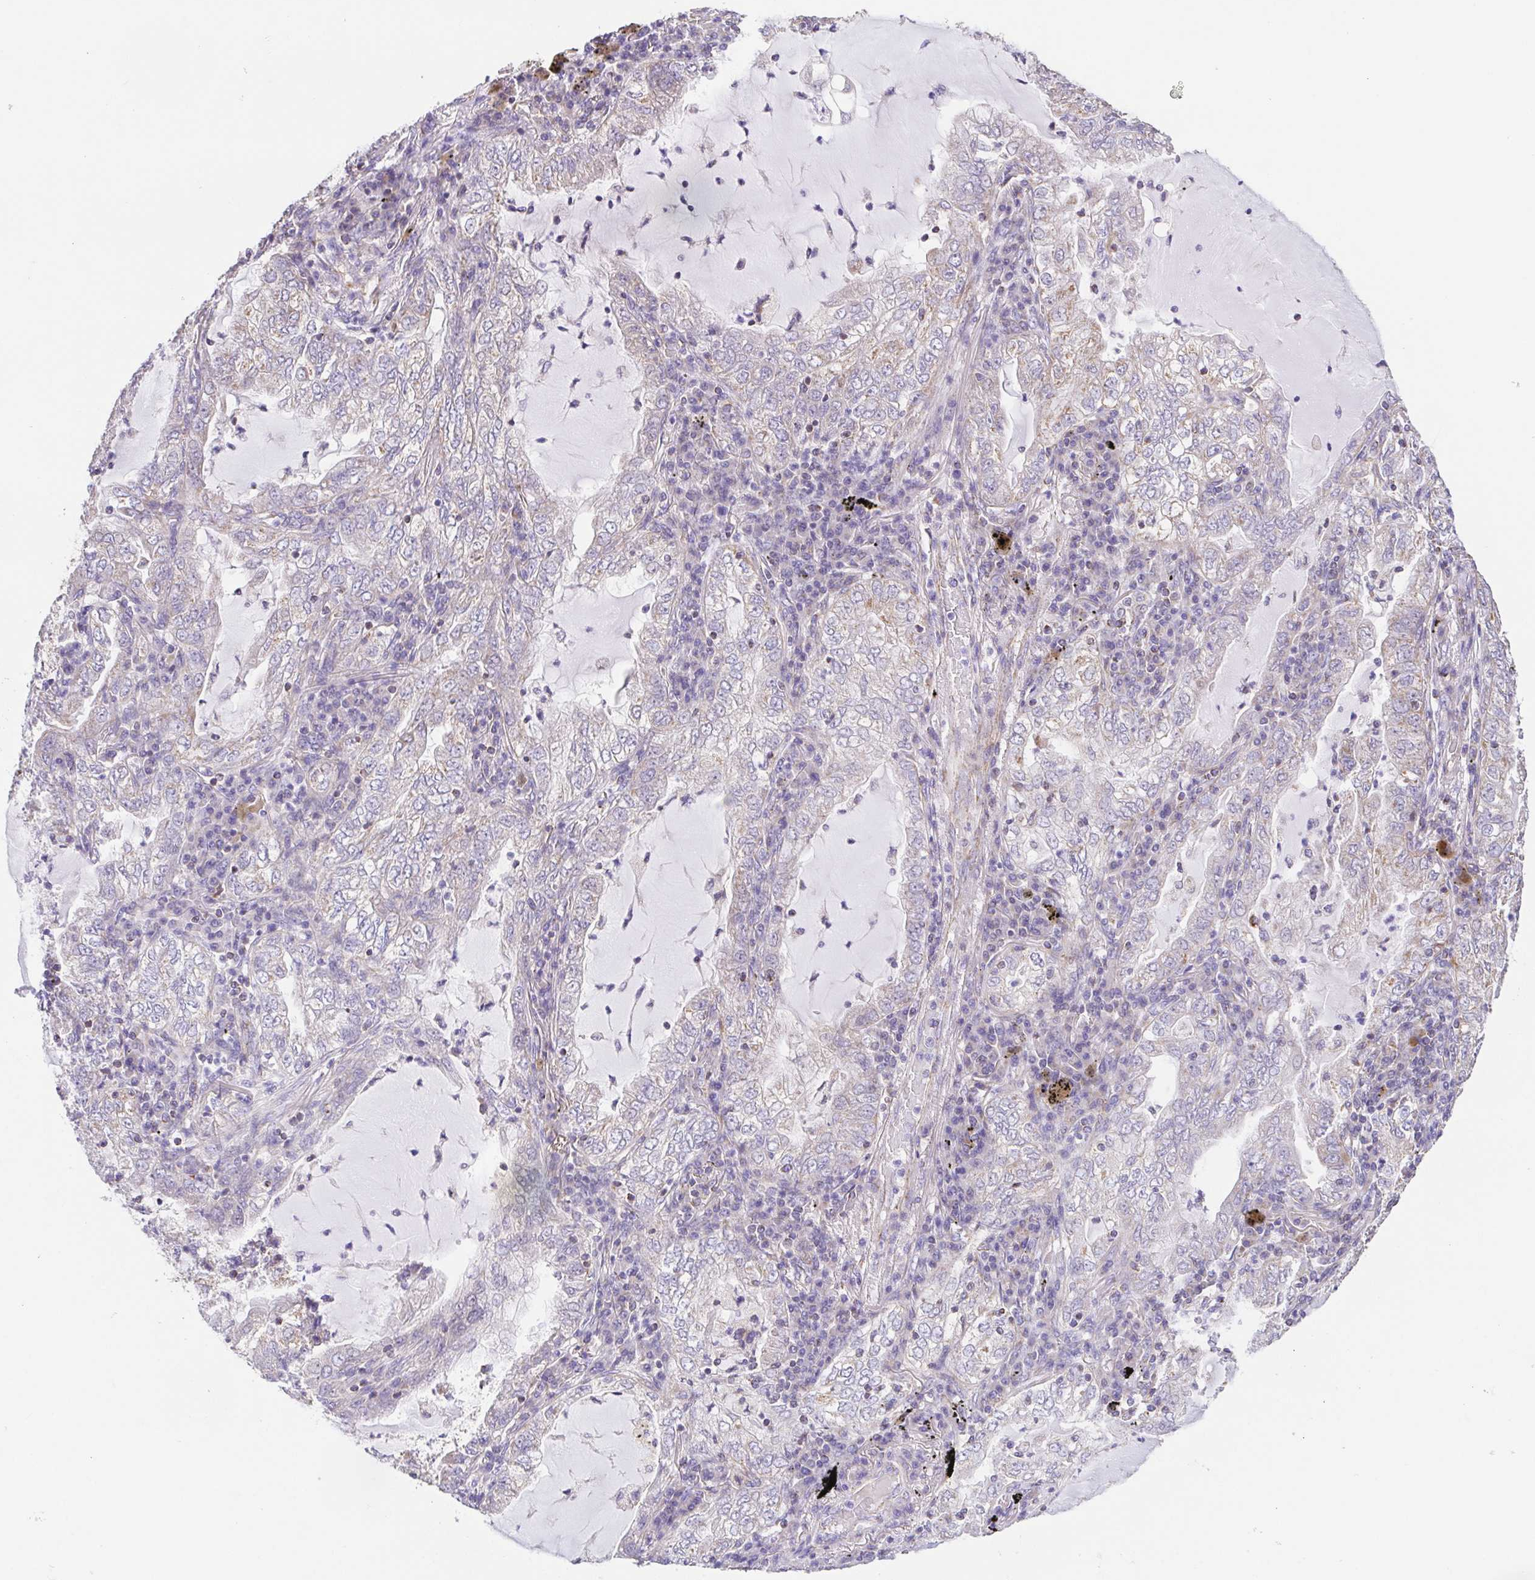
{"staining": {"intensity": "weak", "quantity": "25%-75%", "location": "cytoplasmic/membranous"}, "tissue": "lung cancer", "cell_type": "Tumor cells", "image_type": "cancer", "snomed": [{"axis": "morphology", "description": "Adenocarcinoma, NOS"}, {"axis": "topography", "description": "Lung"}], "caption": "IHC photomicrograph of human lung cancer stained for a protein (brown), which shows low levels of weak cytoplasmic/membranous expression in approximately 25%-75% of tumor cells.", "gene": "GINM1", "patient": {"sex": "female", "age": 73}}